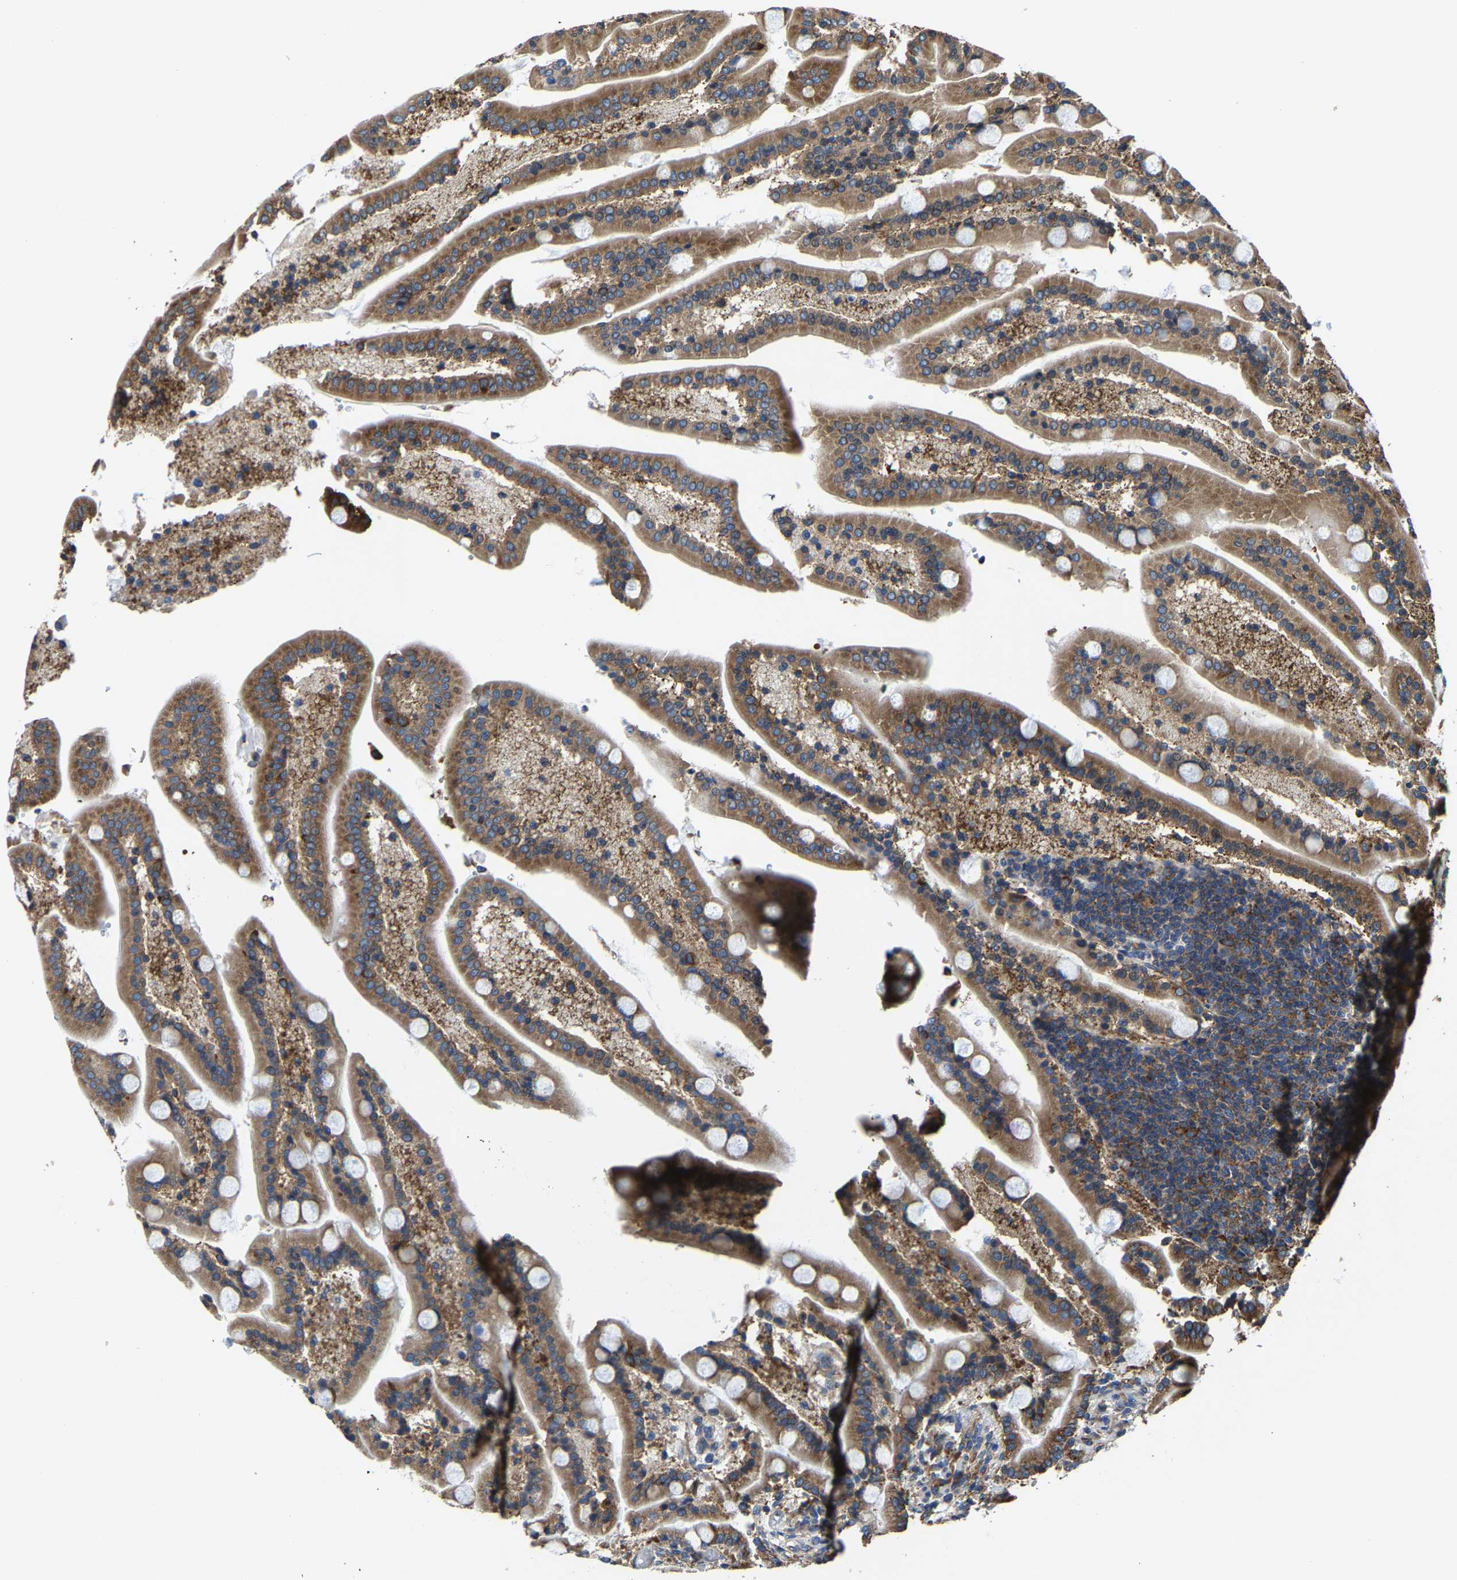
{"staining": {"intensity": "strong", "quantity": ">75%", "location": "cytoplasmic/membranous"}, "tissue": "duodenum", "cell_type": "Glandular cells", "image_type": "normal", "snomed": [{"axis": "morphology", "description": "Normal tissue, NOS"}, {"axis": "topography", "description": "Duodenum"}], "caption": "Duodenum stained for a protein (brown) reveals strong cytoplasmic/membranous positive expression in approximately >75% of glandular cells.", "gene": "G3BP2", "patient": {"sex": "male", "age": 54}}